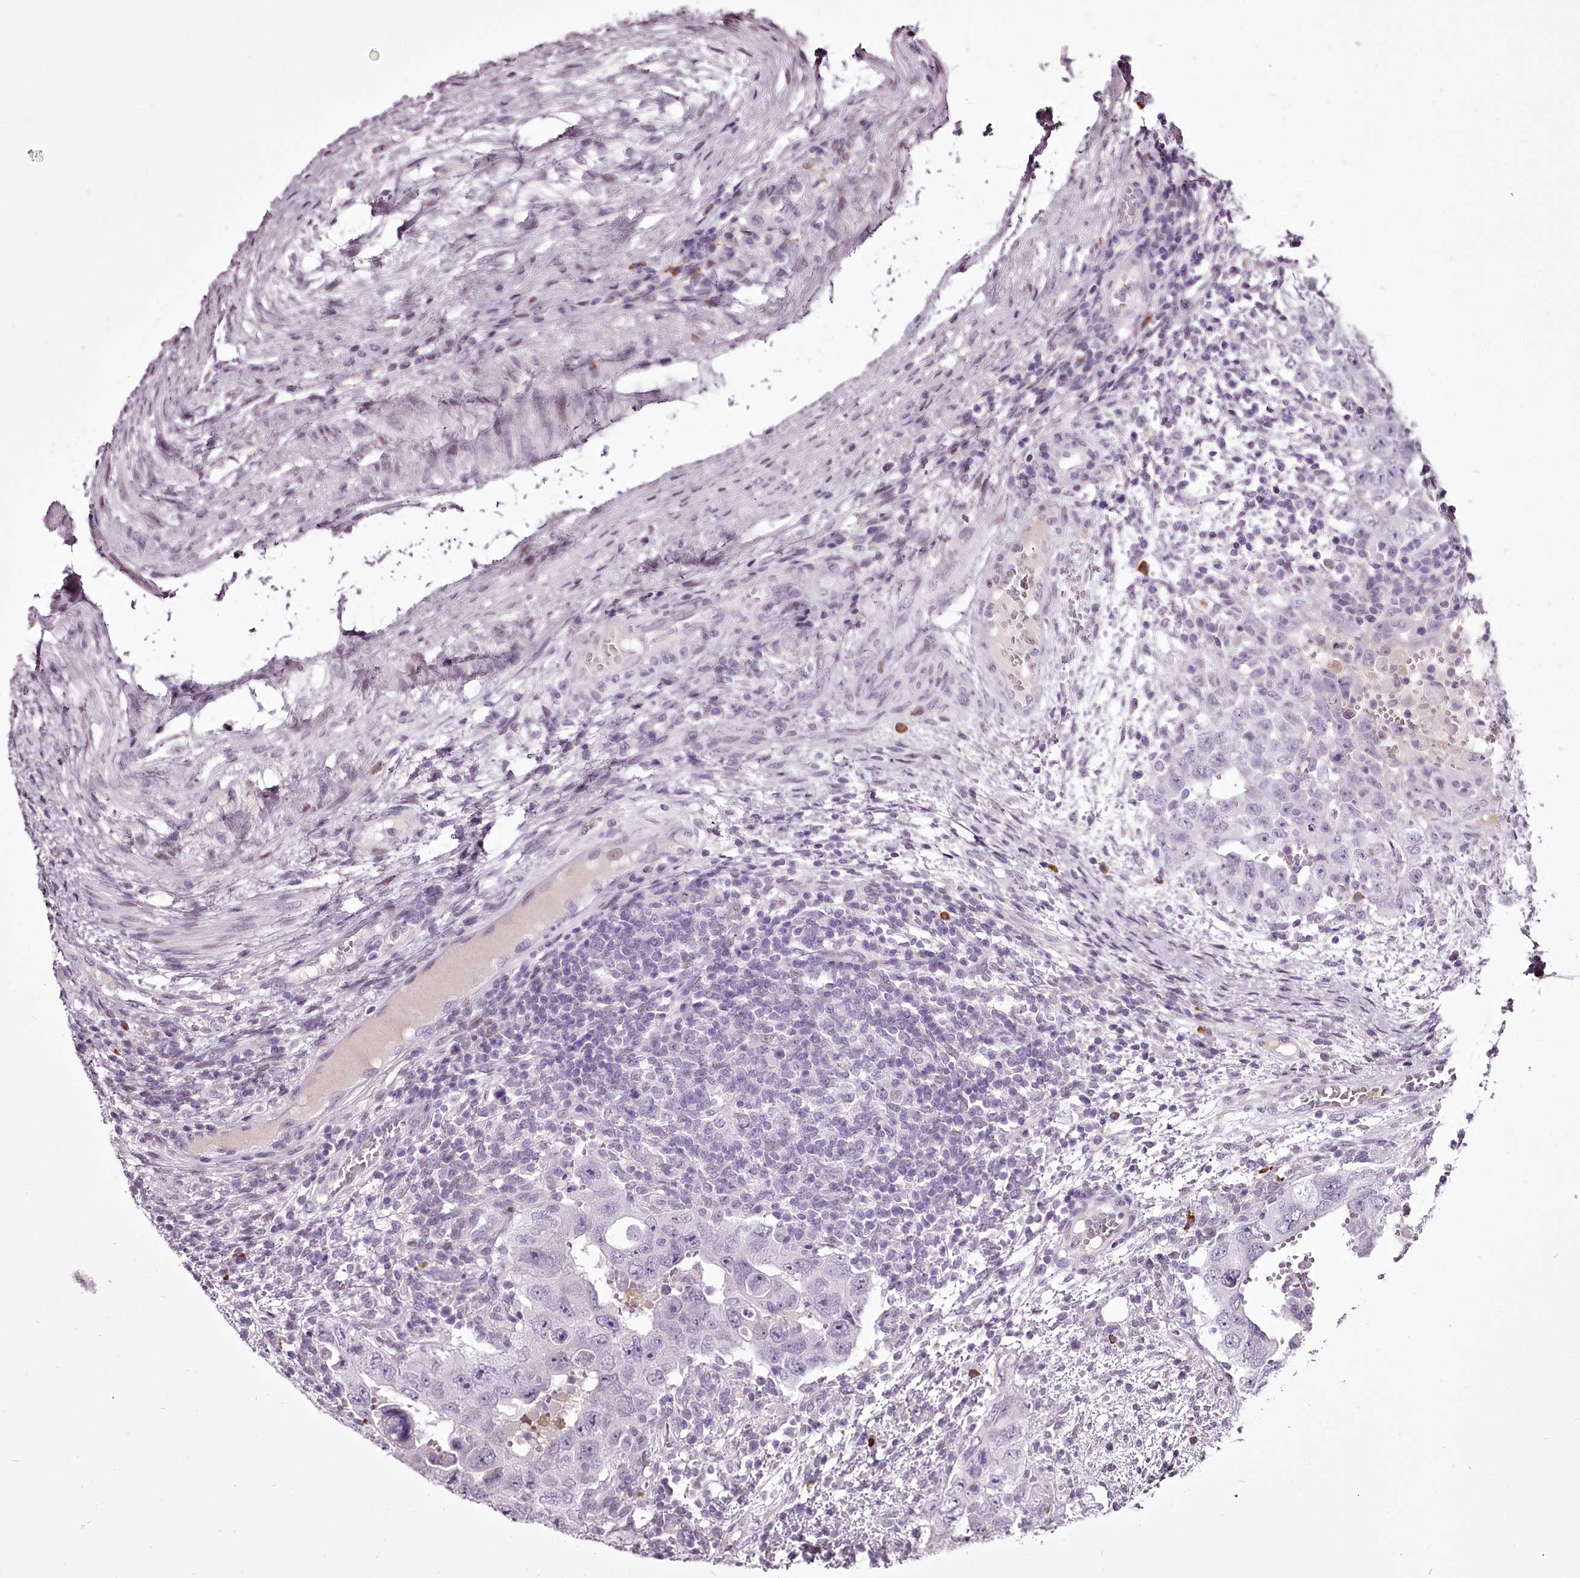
{"staining": {"intensity": "negative", "quantity": "none", "location": "none"}, "tissue": "testis cancer", "cell_type": "Tumor cells", "image_type": "cancer", "snomed": [{"axis": "morphology", "description": "Carcinoma, Embryonal, NOS"}, {"axis": "topography", "description": "Testis"}], "caption": "A high-resolution micrograph shows immunohistochemistry staining of testis embryonal carcinoma, which displays no significant expression in tumor cells.", "gene": "C1orf56", "patient": {"sex": "male", "age": 26}}